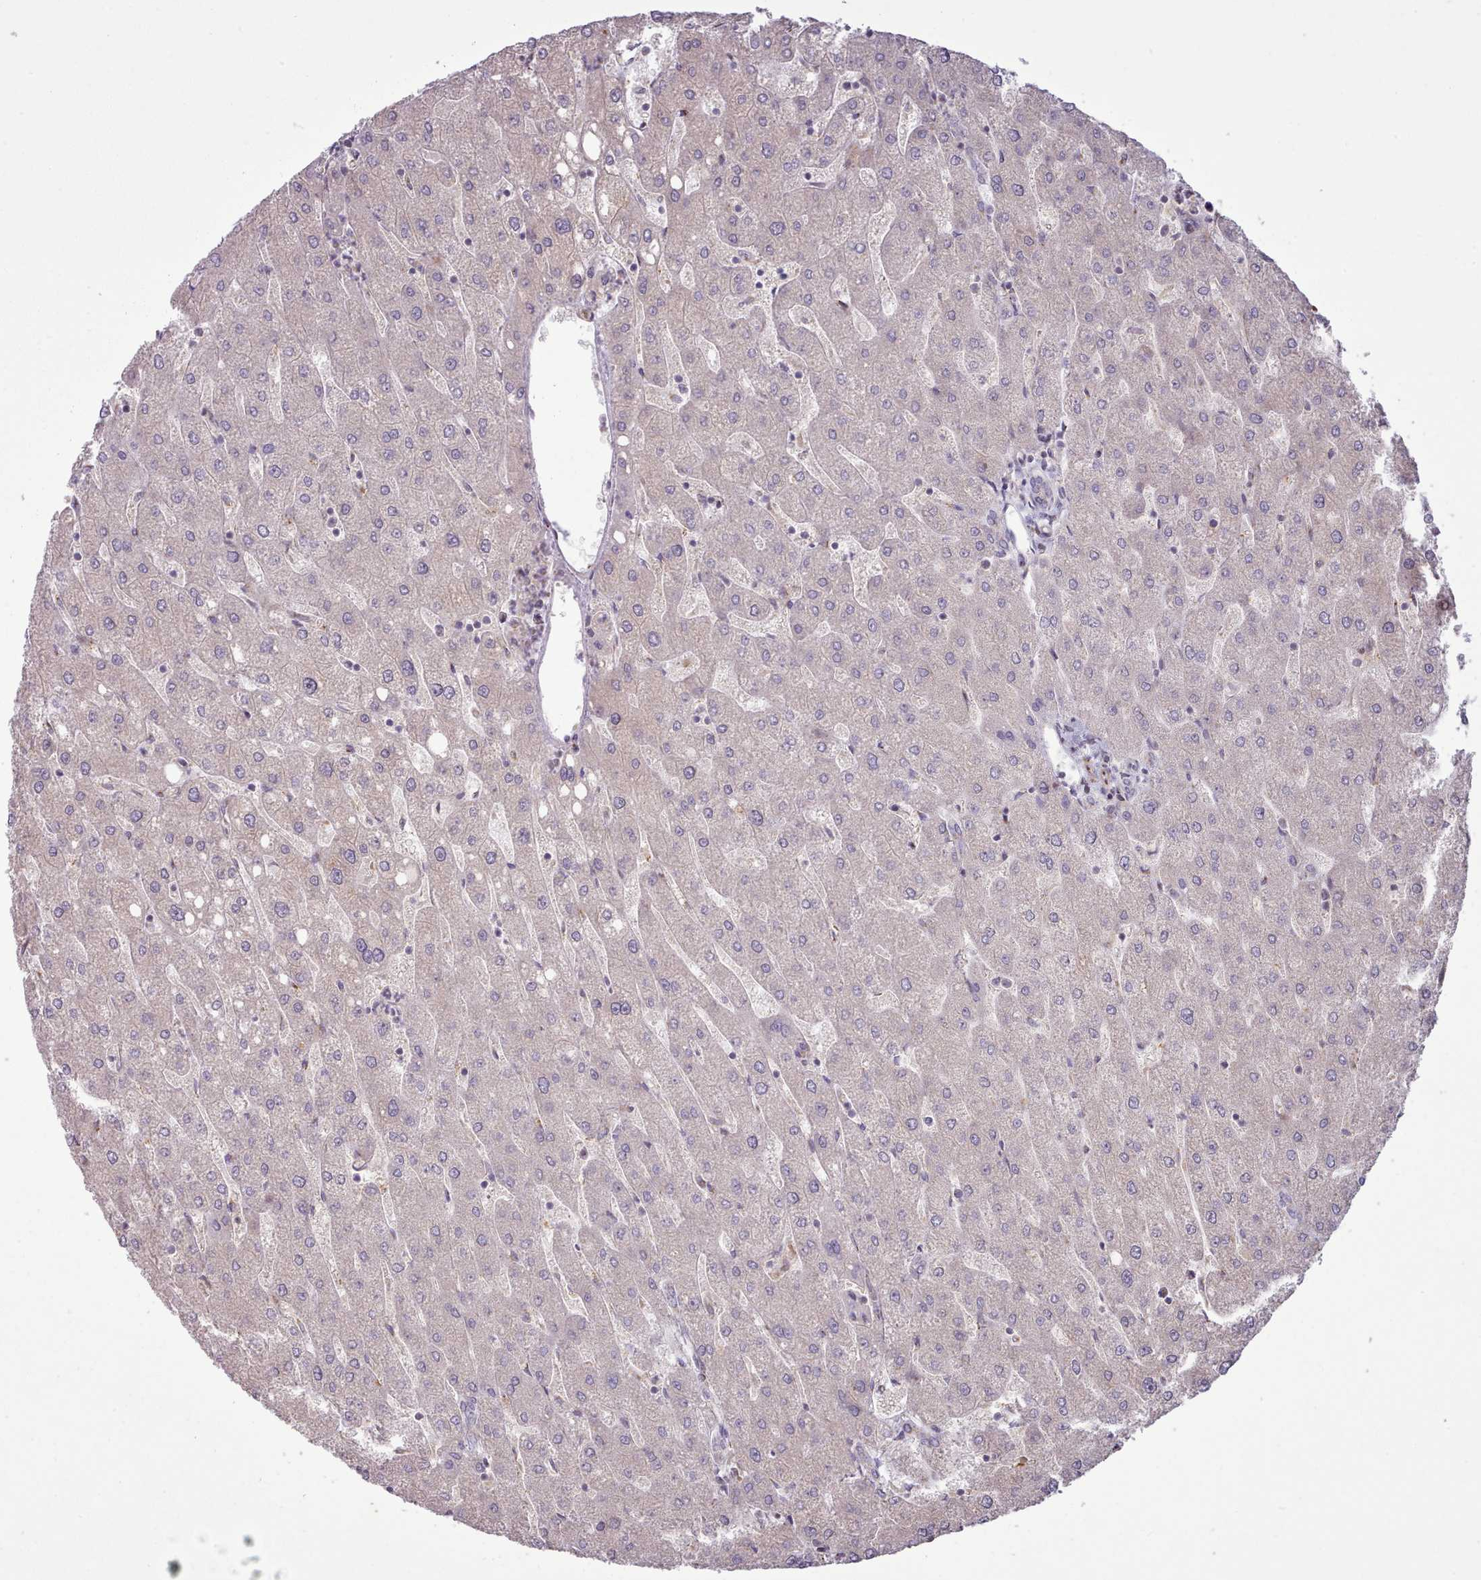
{"staining": {"intensity": "negative", "quantity": "none", "location": "none"}, "tissue": "liver", "cell_type": "Cholangiocytes", "image_type": "normal", "snomed": [{"axis": "morphology", "description": "Normal tissue, NOS"}, {"axis": "topography", "description": "Liver"}], "caption": "This is an IHC micrograph of benign human liver. There is no positivity in cholangiocytes.", "gene": "PPP3R1", "patient": {"sex": "male", "age": 67}}